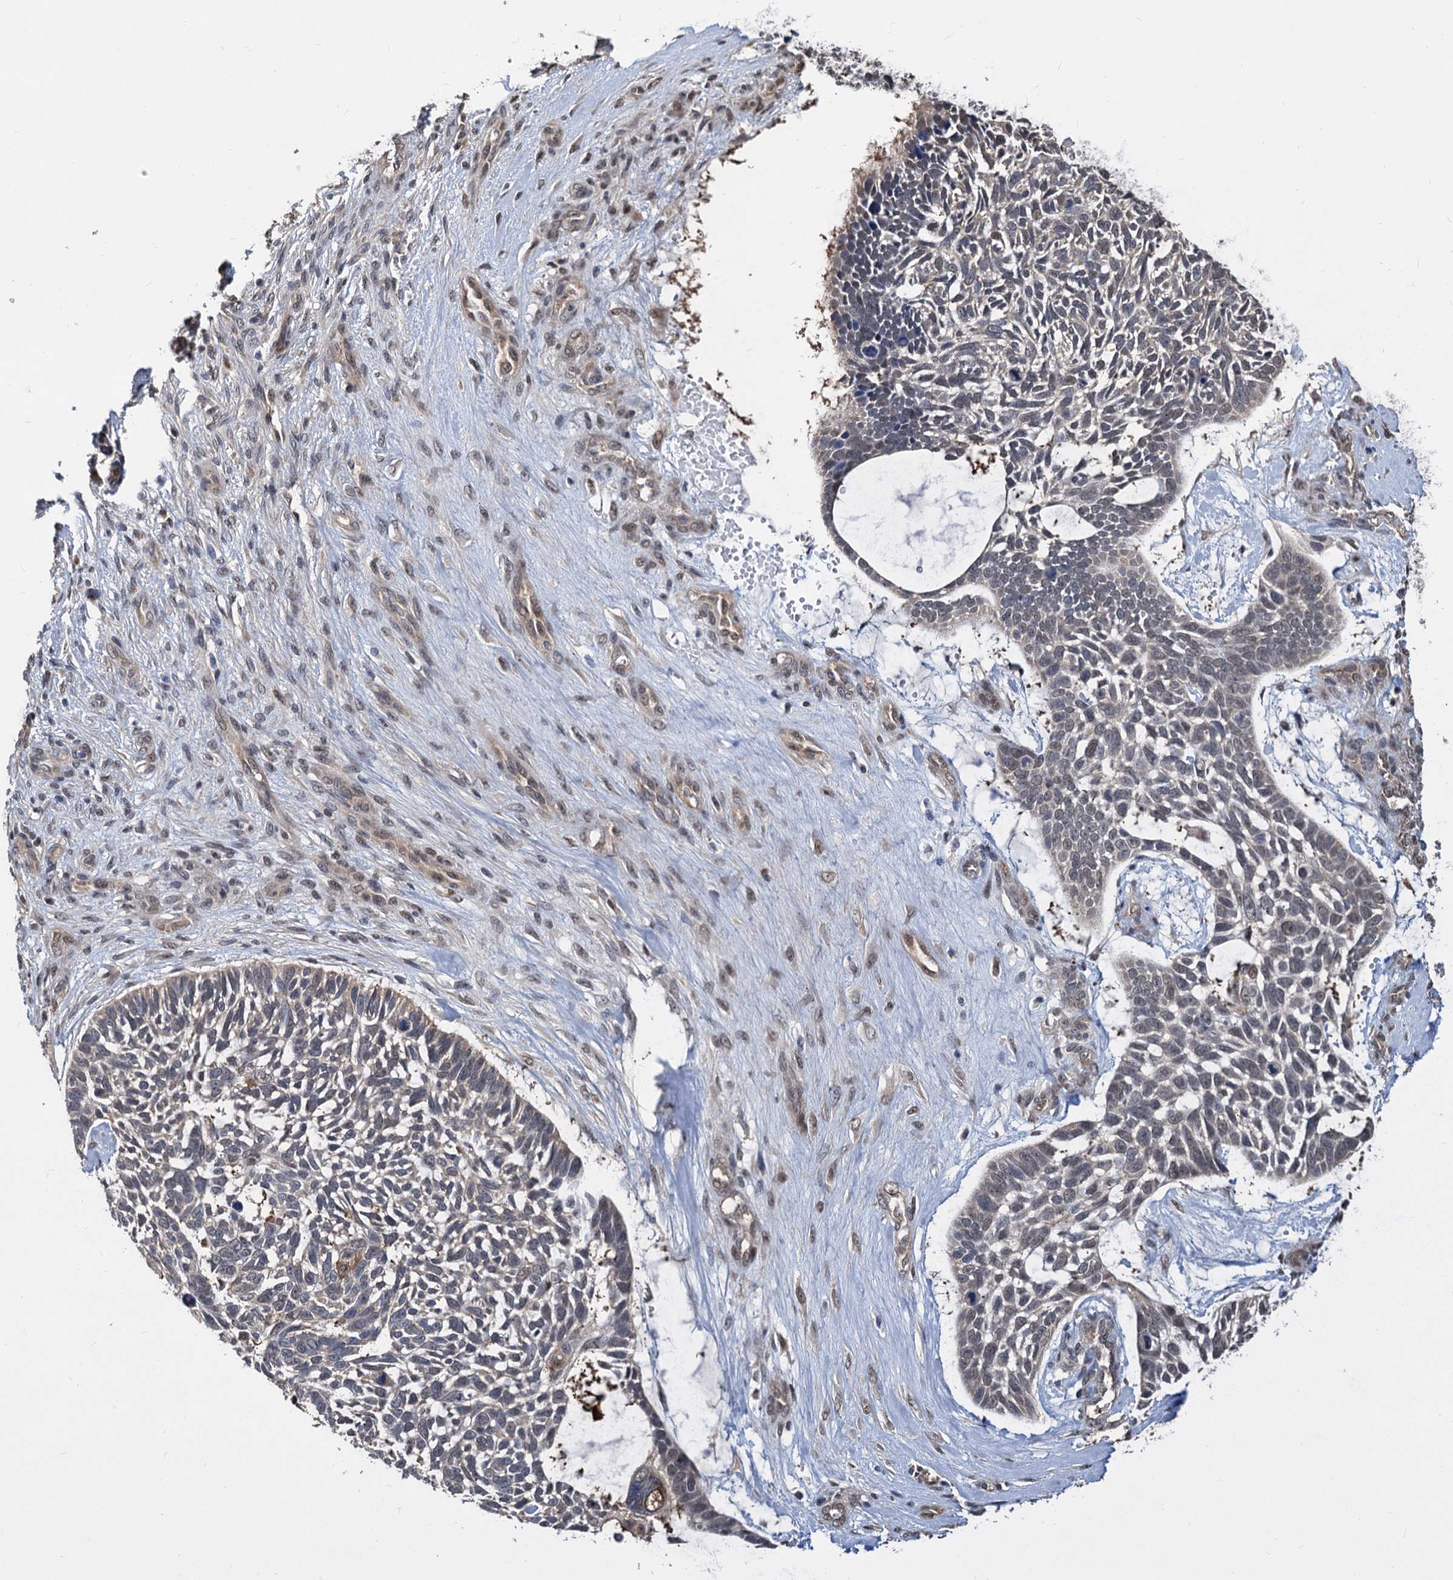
{"staining": {"intensity": "weak", "quantity": "<25%", "location": "nuclear"}, "tissue": "skin cancer", "cell_type": "Tumor cells", "image_type": "cancer", "snomed": [{"axis": "morphology", "description": "Basal cell carcinoma"}, {"axis": "topography", "description": "Skin"}], "caption": "Immunohistochemistry (IHC) micrograph of skin cancer (basal cell carcinoma) stained for a protein (brown), which demonstrates no staining in tumor cells. Brightfield microscopy of immunohistochemistry stained with DAB (brown) and hematoxylin (blue), captured at high magnification.", "gene": "PSMD4", "patient": {"sex": "male", "age": 88}}